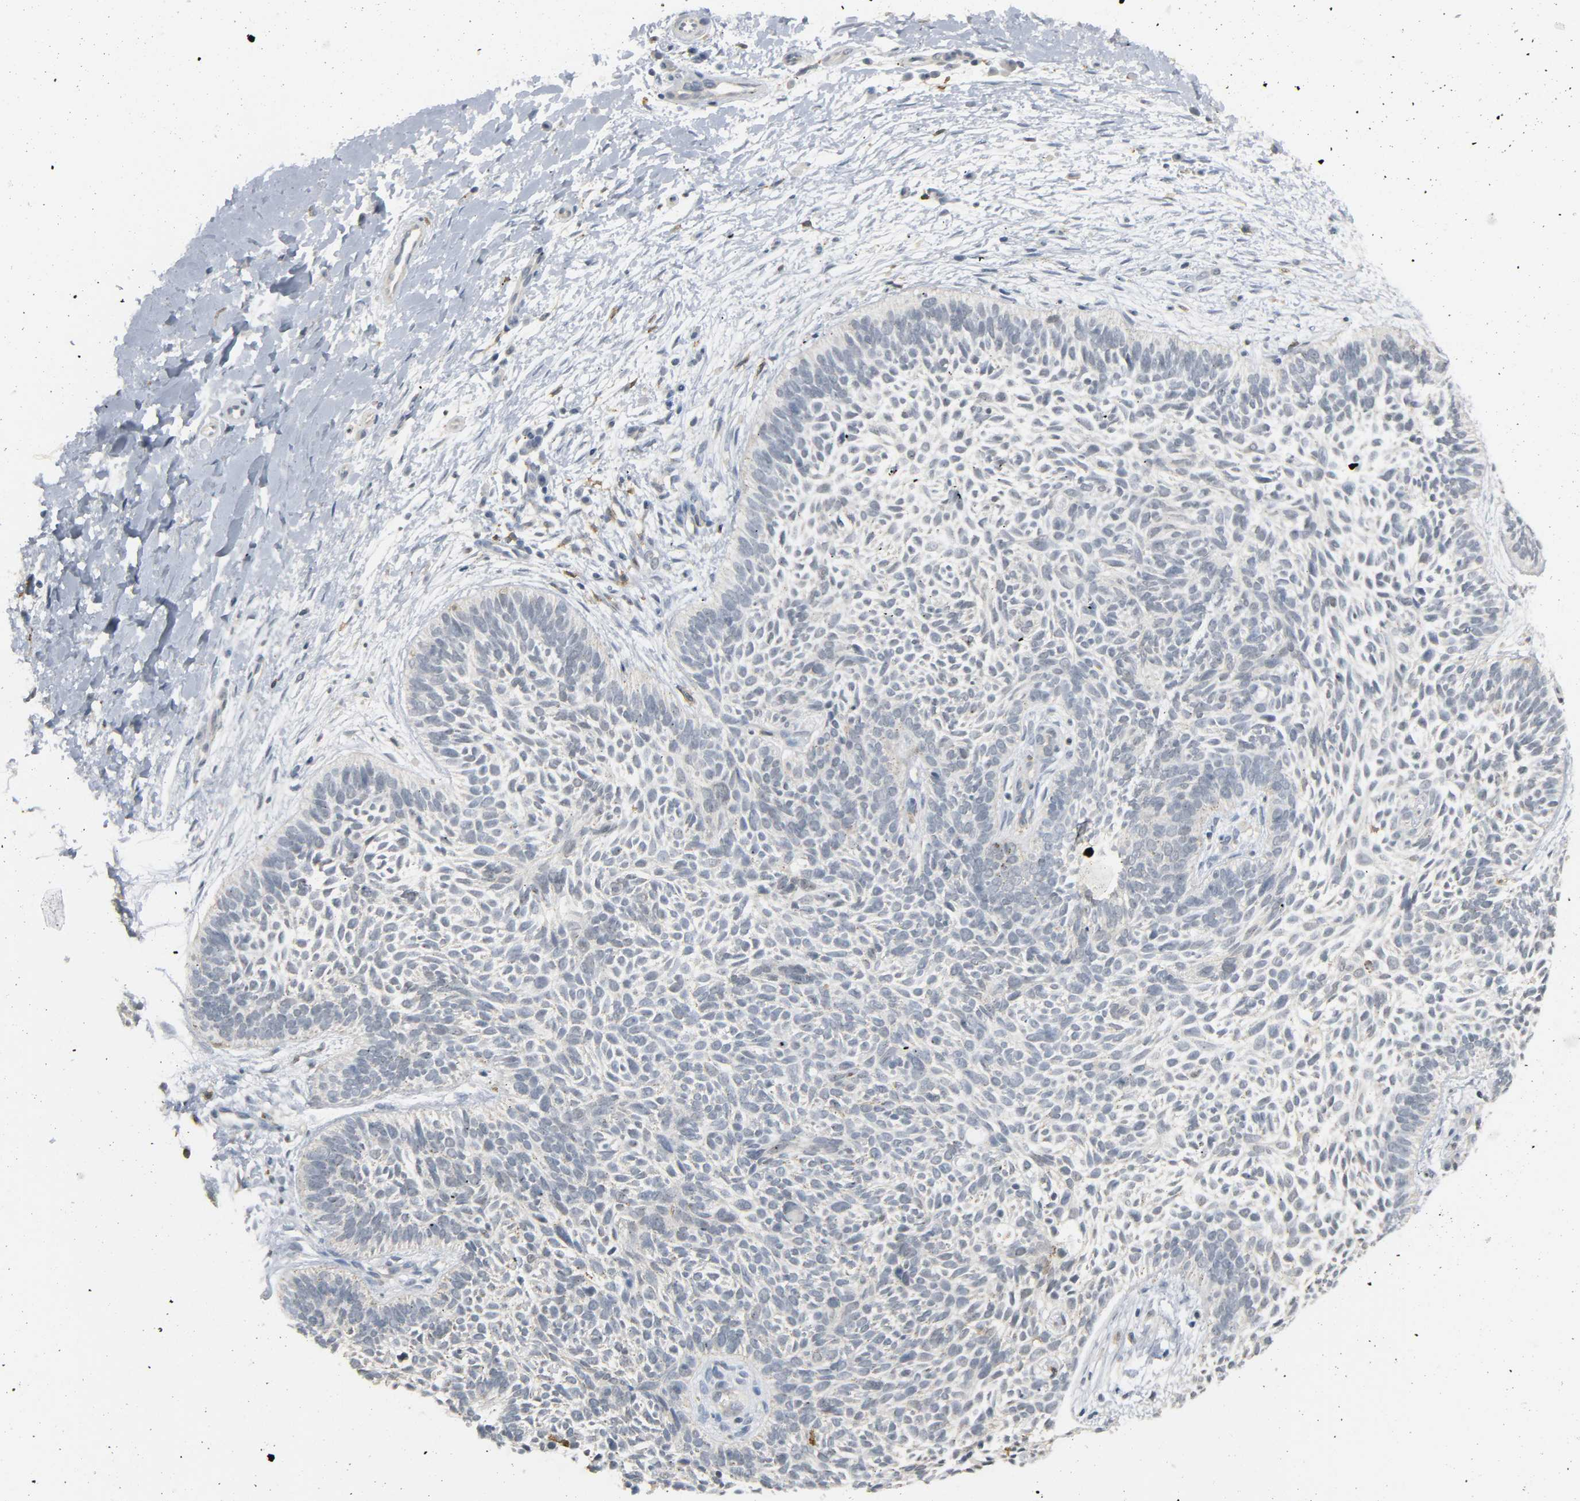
{"staining": {"intensity": "negative", "quantity": "none", "location": "none"}, "tissue": "skin cancer", "cell_type": "Tumor cells", "image_type": "cancer", "snomed": [{"axis": "morphology", "description": "Basal cell carcinoma"}, {"axis": "topography", "description": "Skin"}], "caption": "There is no significant staining in tumor cells of basal cell carcinoma (skin).", "gene": "CD4", "patient": {"sex": "female", "age": 79}}